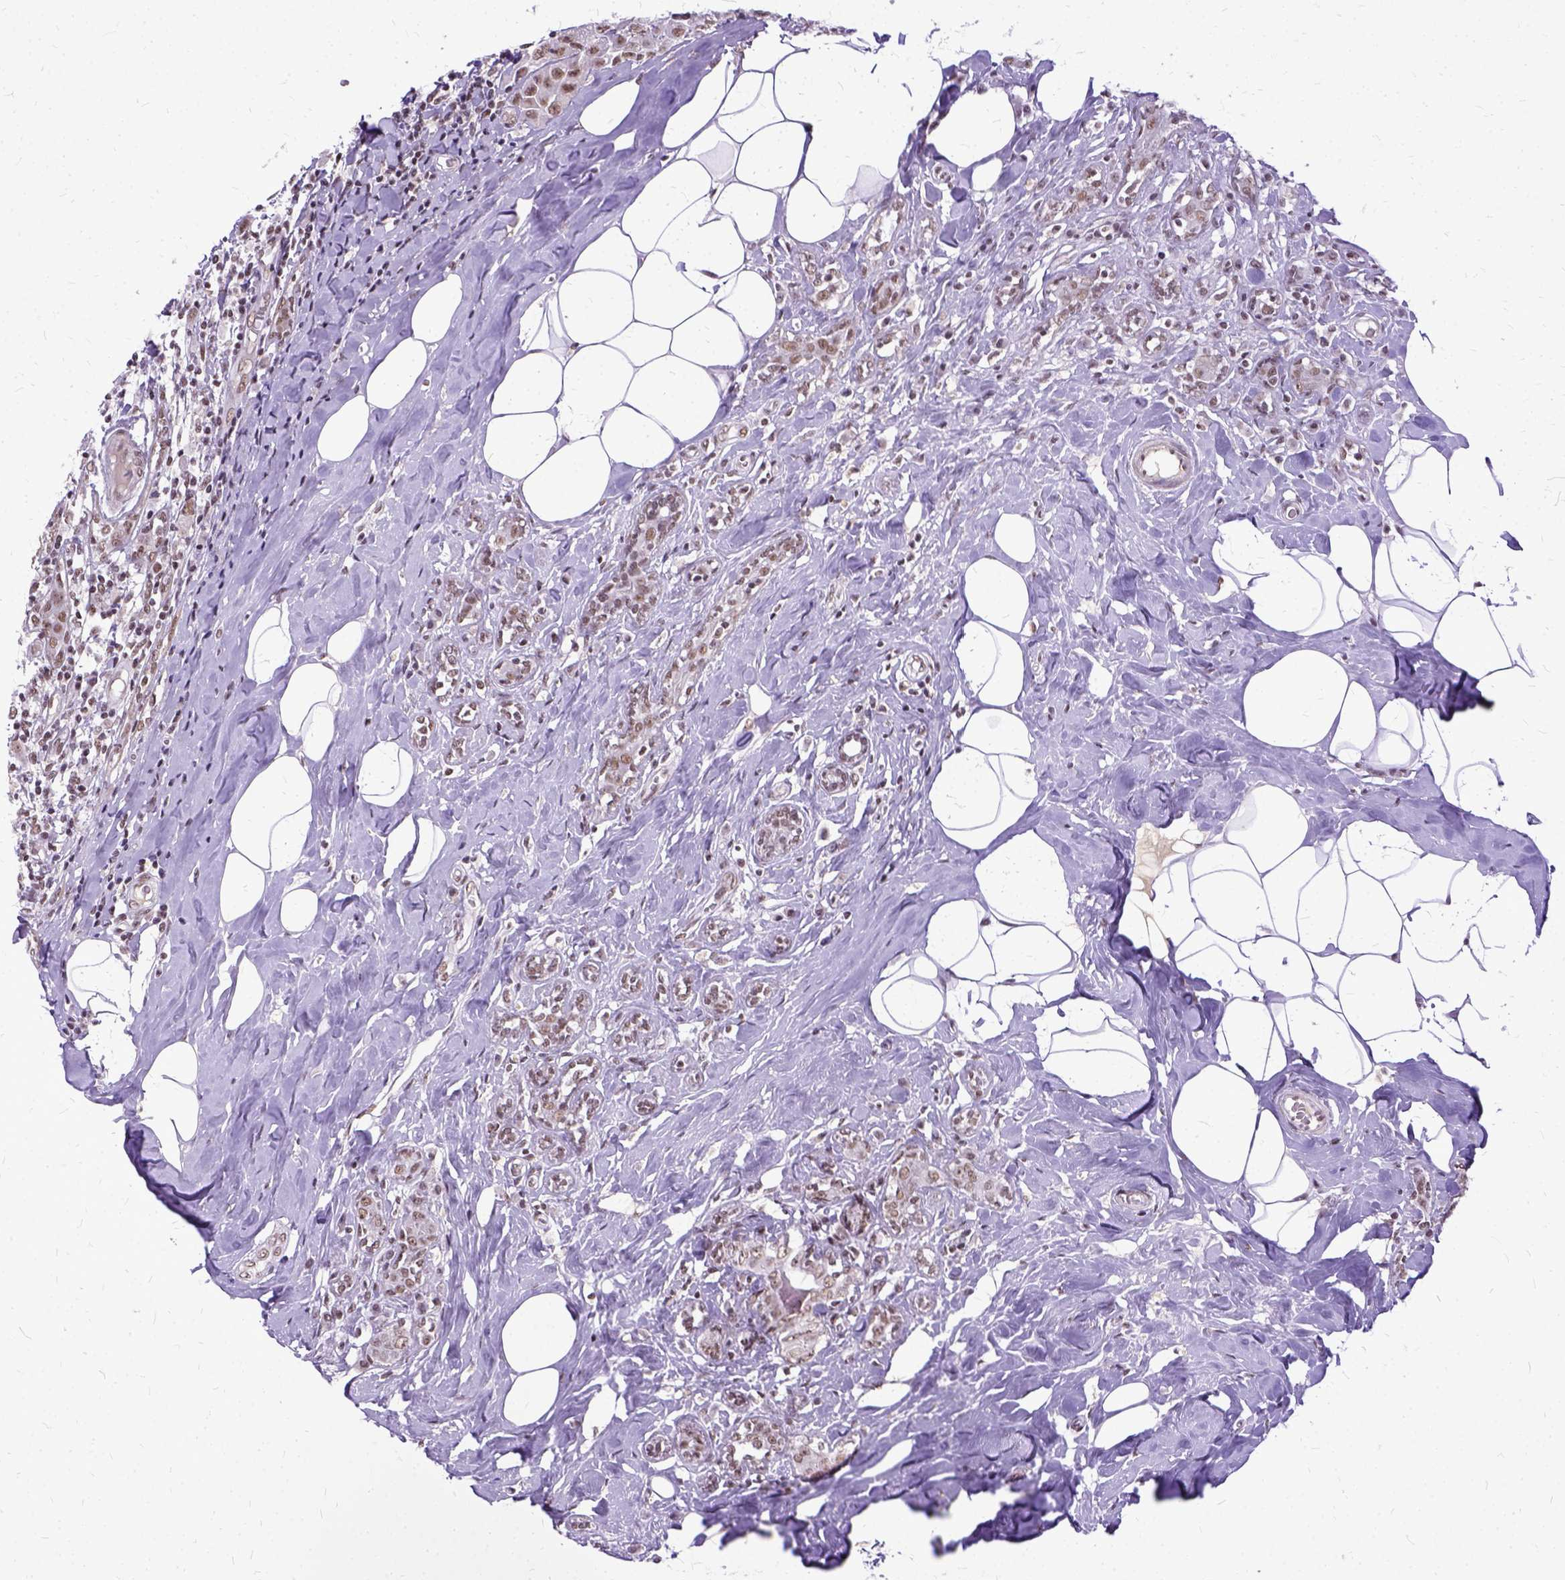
{"staining": {"intensity": "moderate", "quantity": ">75%", "location": "nuclear"}, "tissue": "breast cancer", "cell_type": "Tumor cells", "image_type": "cancer", "snomed": [{"axis": "morphology", "description": "Normal tissue, NOS"}, {"axis": "morphology", "description": "Duct carcinoma"}, {"axis": "topography", "description": "Breast"}], "caption": "A medium amount of moderate nuclear positivity is present in about >75% of tumor cells in infiltrating ductal carcinoma (breast) tissue. The staining is performed using DAB (3,3'-diaminobenzidine) brown chromogen to label protein expression. The nuclei are counter-stained blue using hematoxylin.", "gene": "SETD1A", "patient": {"sex": "female", "age": 43}}